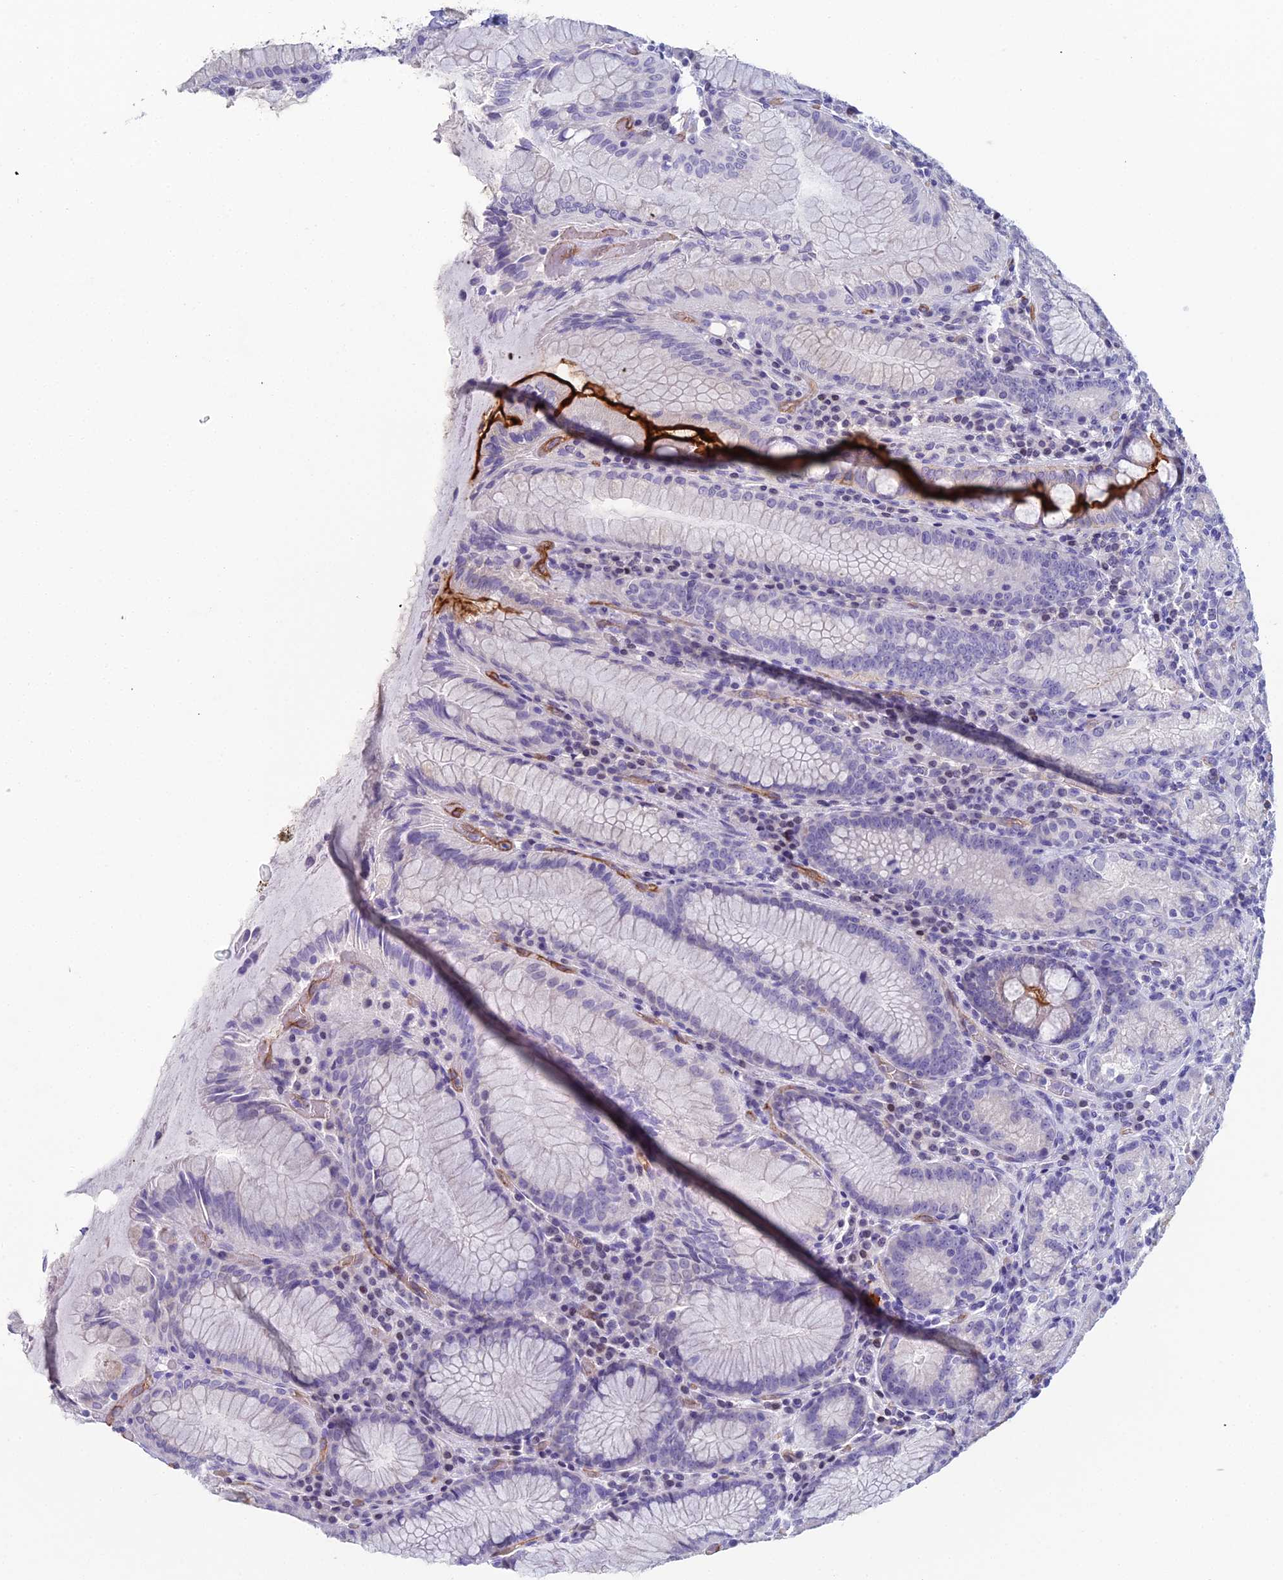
{"staining": {"intensity": "negative", "quantity": "none", "location": "none"}, "tissue": "stomach", "cell_type": "Glandular cells", "image_type": "normal", "snomed": [{"axis": "morphology", "description": "Normal tissue, NOS"}, {"axis": "topography", "description": "Stomach, upper"}, {"axis": "topography", "description": "Stomach, lower"}], "caption": "High power microscopy image of an immunohistochemistry photomicrograph of benign stomach, revealing no significant expression in glandular cells. Brightfield microscopy of IHC stained with DAB (brown) and hematoxylin (blue), captured at high magnification.", "gene": "ACE", "patient": {"sex": "female", "age": 76}}